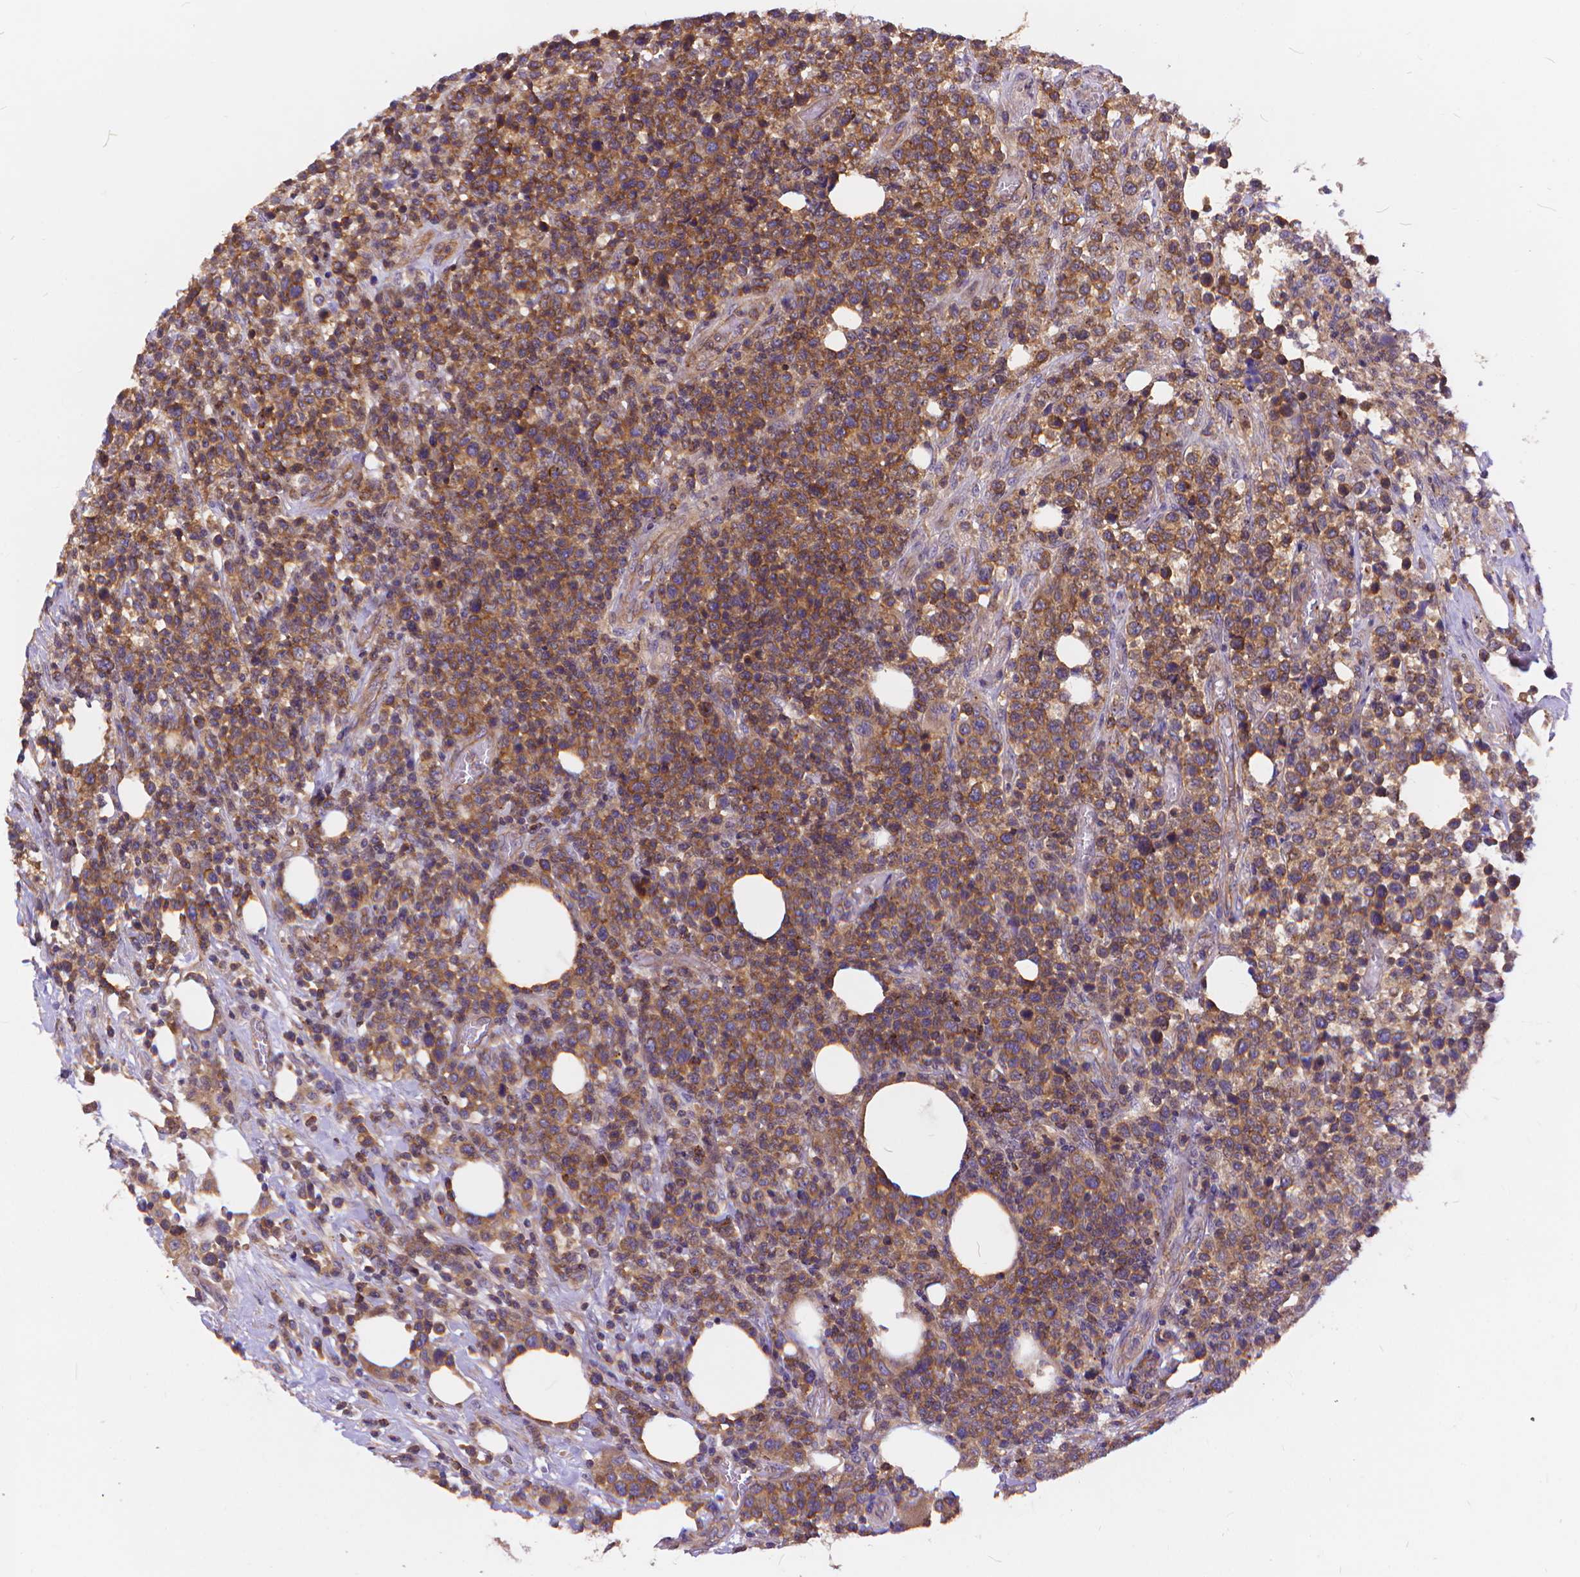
{"staining": {"intensity": "moderate", "quantity": ">75%", "location": "cytoplasmic/membranous"}, "tissue": "lymphoma", "cell_type": "Tumor cells", "image_type": "cancer", "snomed": [{"axis": "morphology", "description": "Malignant lymphoma, non-Hodgkin's type, High grade"}, {"axis": "topography", "description": "Soft tissue"}], "caption": "About >75% of tumor cells in human malignant lymphoma, non-Hodgkin's type (high-grade) reveal moderate cytoplasmic/membranous protein expression as visualized by brown immunohistochemical staining.", "gene": "ARAP1", "patient": {"sex": "female", "age": 56}}